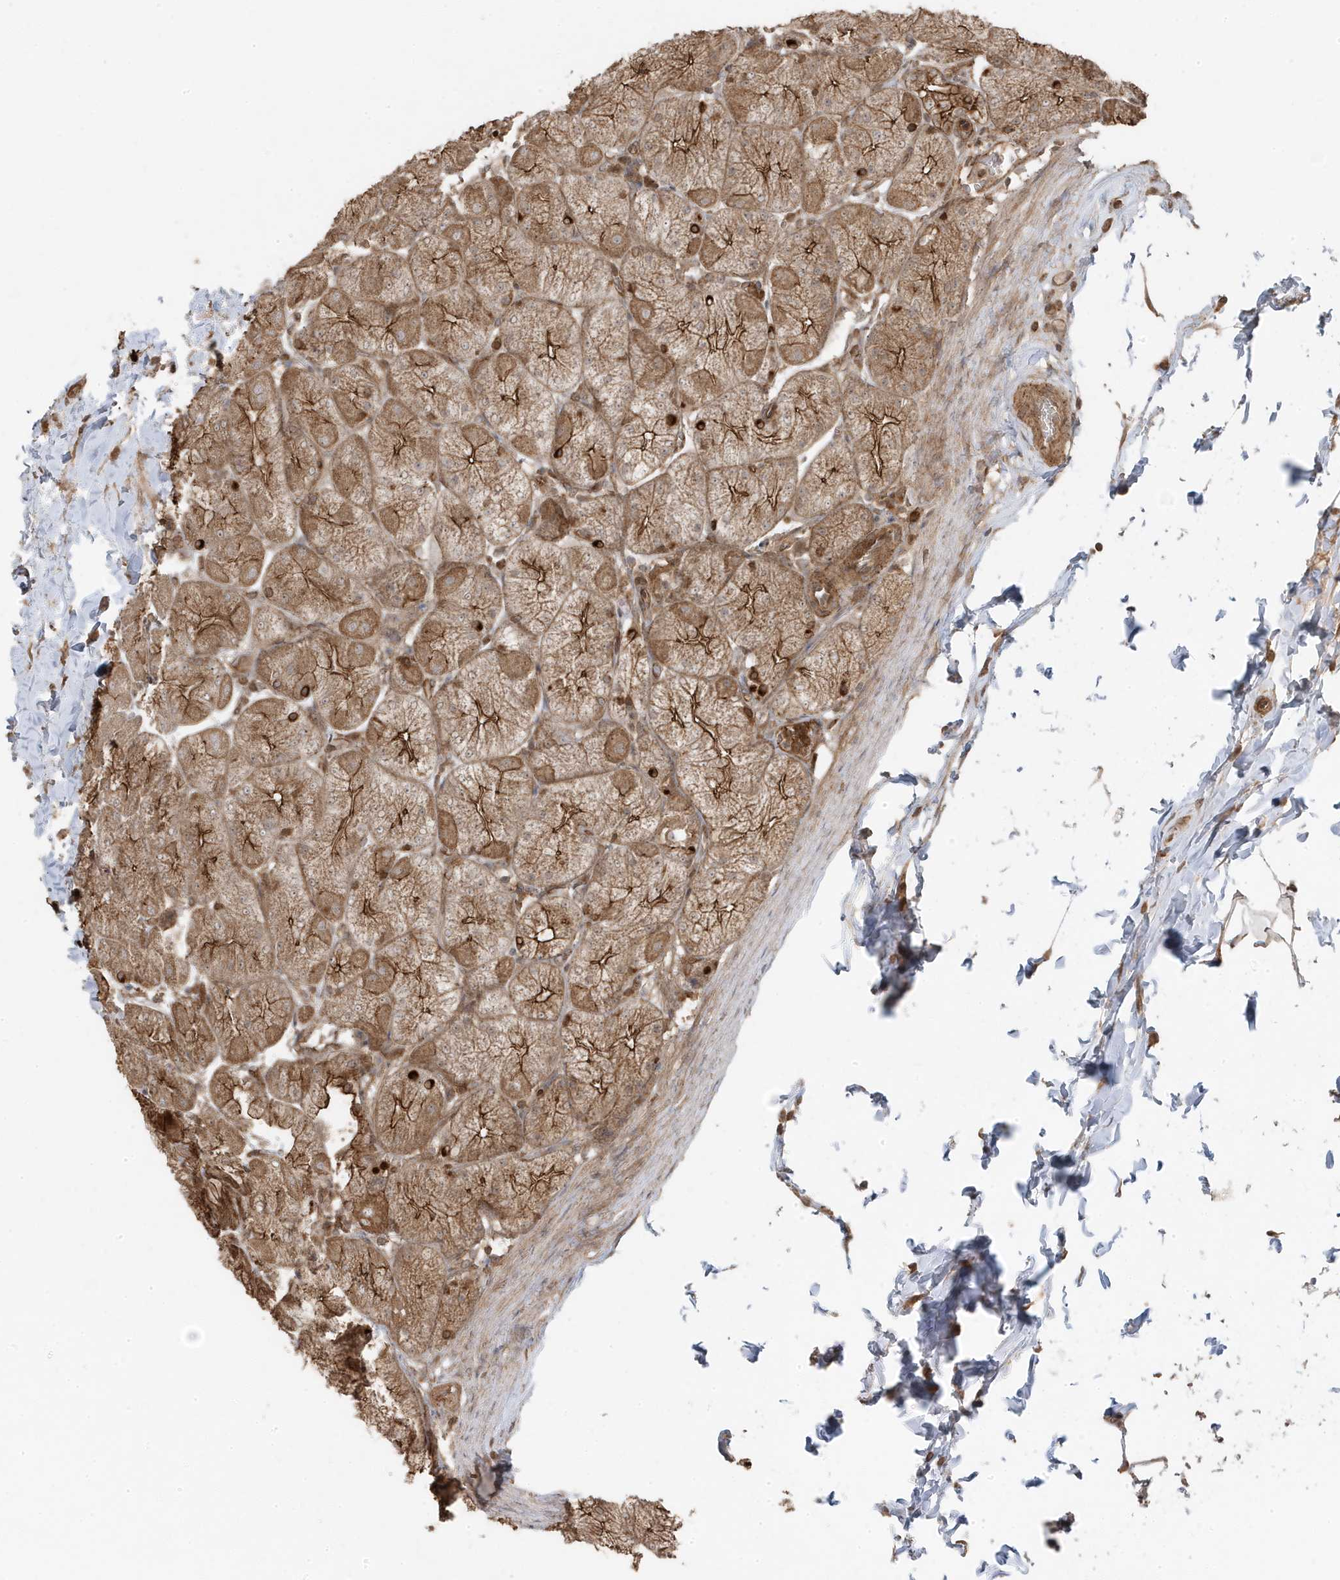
{"staining": {"intensity": "strong", "quantity": "25%-75%", "location": "cytoplasmic/membranous"}, "tissue": "stomach", "cell_type": "Glandular cells", "image_type": "normal", "snomed": [{"axis": "morphology", "description": "Normal tissue, NOS"}, {"axis": "topography", "description": "Stomach, upper"}], "caption": "Strong cytoplasmic/membranous expression for a protein is appreciated in about 25%-75% of glandular cells of unremarkable stomach using immunohistochemistry.", "gene": "ASAP1", "patient": {"sex": "female", "age": 56}}